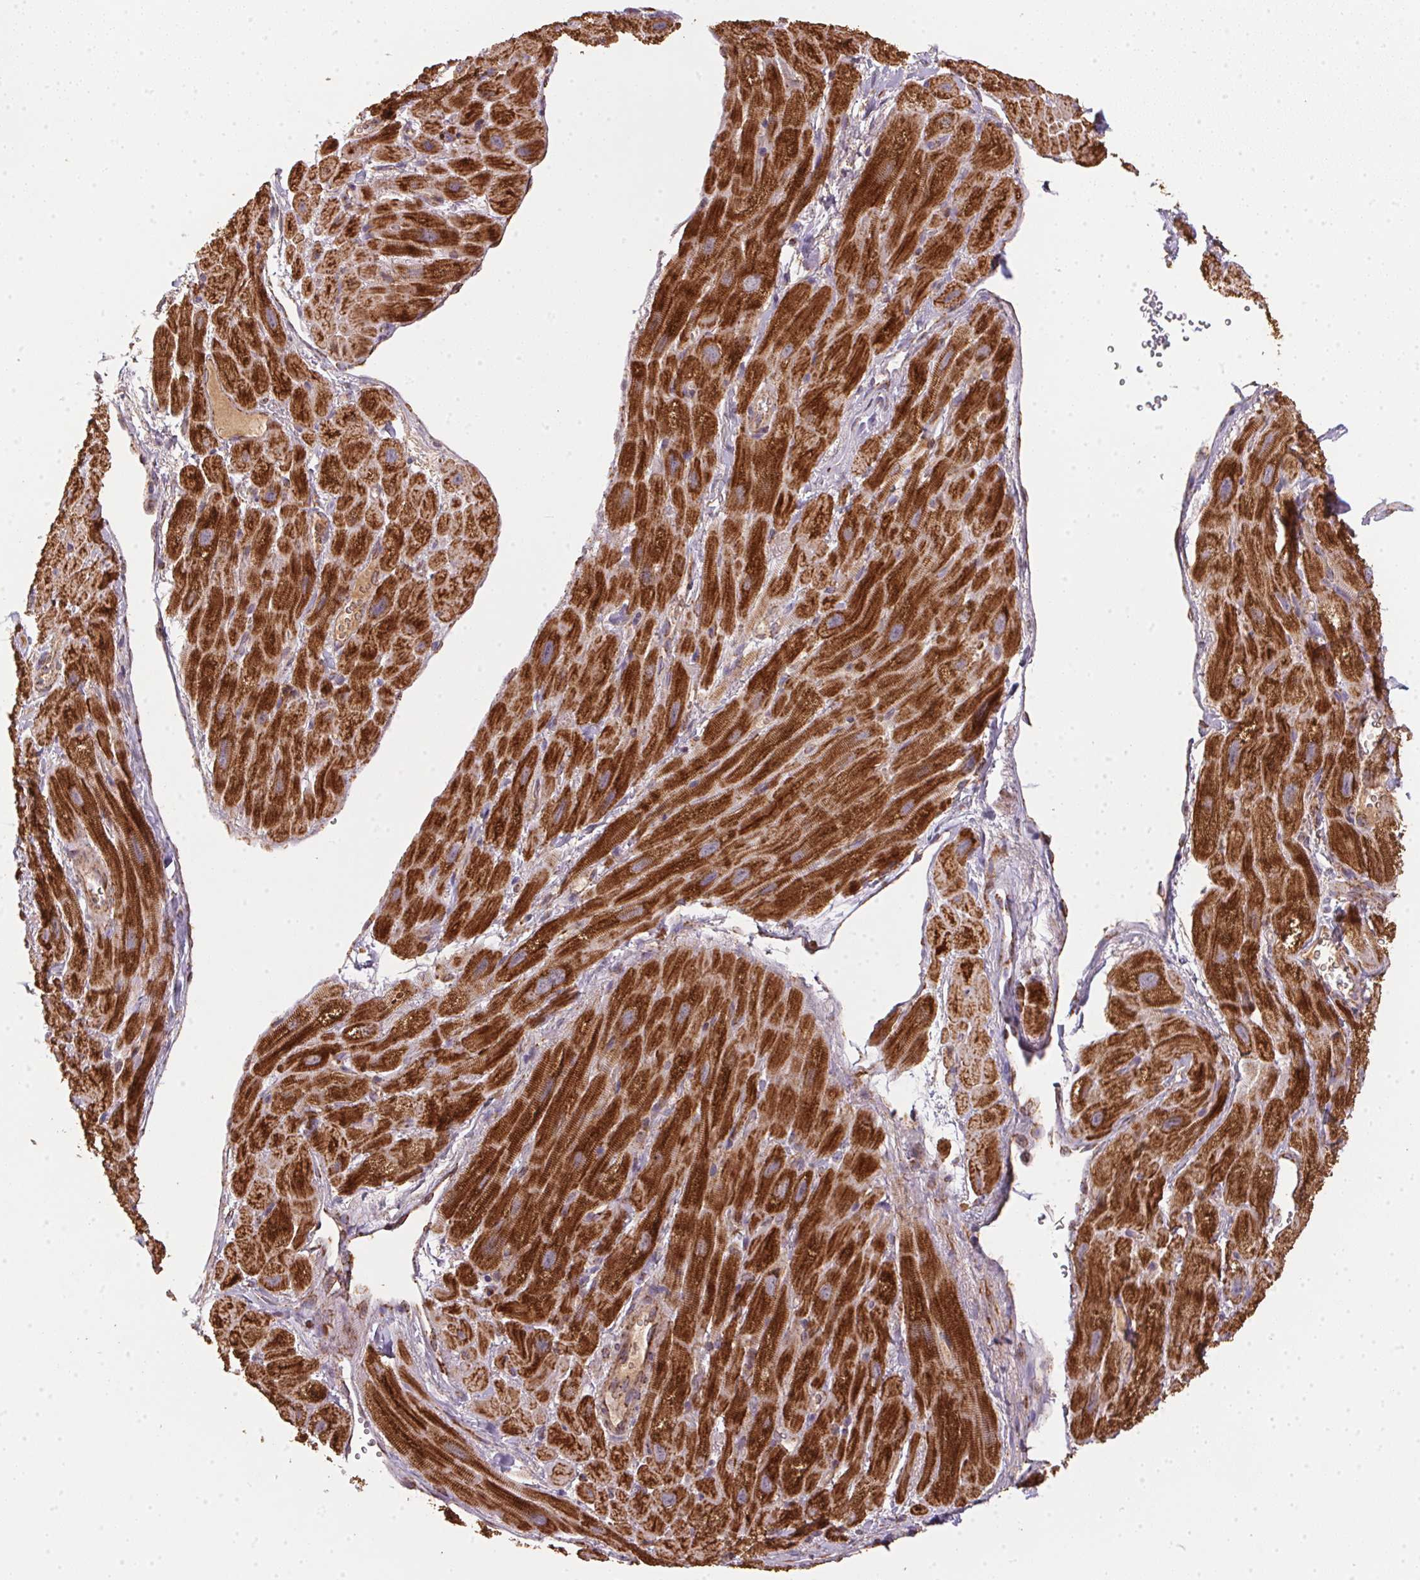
{"staining": {"intensity": "strong", "quantity": ">75%", "location": "cytoplasmic/membranous"}, "tissue": "heart muscle", "cell_type": "Cardiomyocytes", "image_type": "normal", "snomed": [{"axis": "morphology", "description": "Normal tissue, NOS"}, {"axis": "topography", "description": "Heart"}], "caption": "A brown stain labels strong cytoplasmic/membranous positivity of a protein in cardiomyocytes of unremarkable heart muscle. The staining was performed using DAB (3,3'-diaminobenzidine) to visualize the protein expression in brown, while the nuclei were stained in blue with hematoxylin (Magnification: 20x).", "gene": "NDUFS2", "patient": {"sex": "female", "age": 62}}